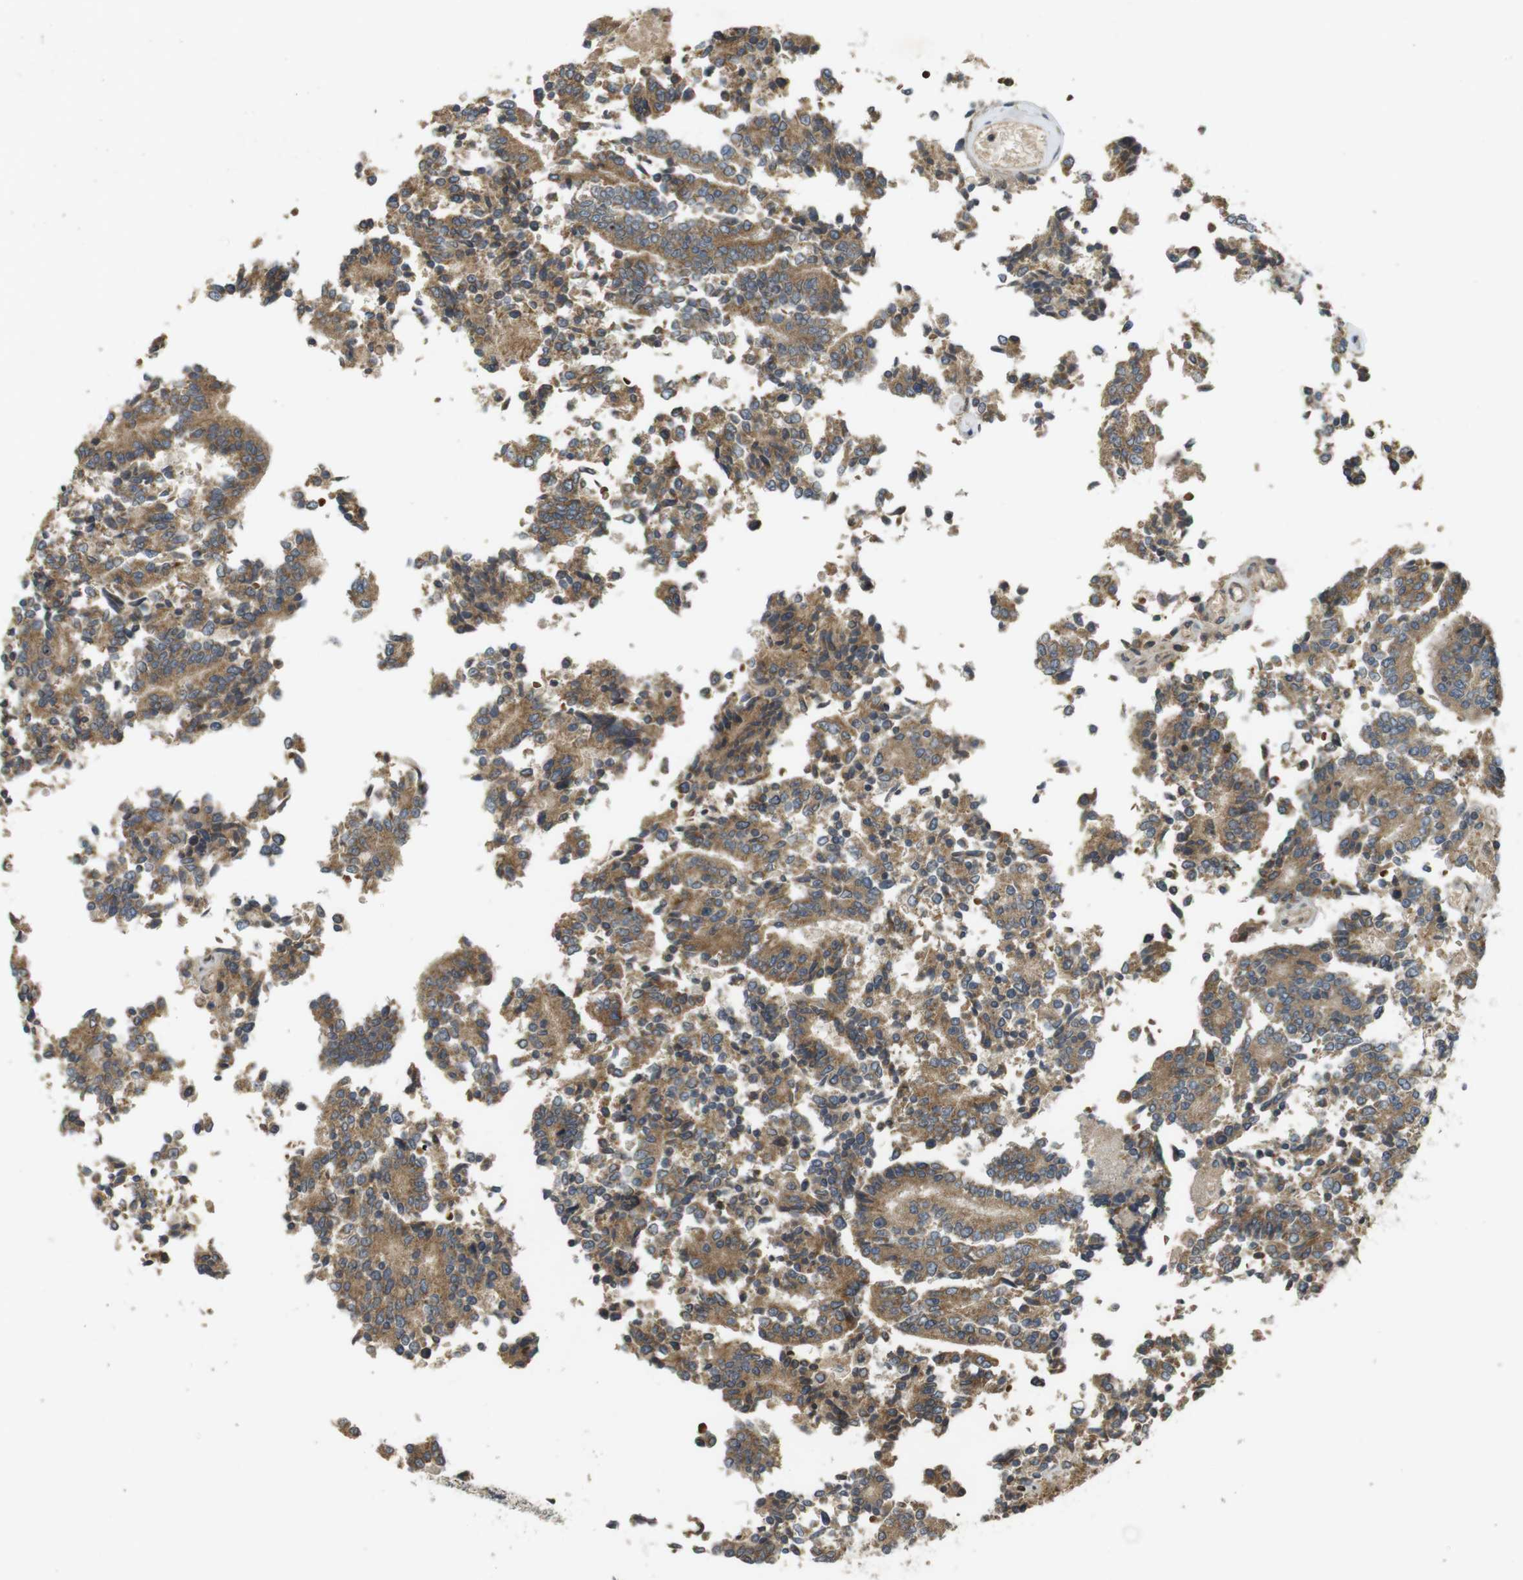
{"staining": {"intensity": "moderate", "quantity": ">75%", "location": "cytoplasmic/membranous"}, "tissue": "prostate cancer", "cell_type": "Tumor cells", "image_type": "cancer", "snomed": [{"axis": "morphology", "description": "Normal tissue, NOS"}, {"axis": "morphology", "description": "Adenocarcinoma, High grade"}, {"axis": "topography", "description": "Prostate"}, {"axis": "topography", "description": "Seminal veicle"}], "caption": "Immunohistochemical staining of adenocarcinoma (high-grade) (prostate) reveals medium levels of moderate cytoplasmic/membranous protein expression in approximately >75% of tumor cells.", "gene": "CLTC", "patient": {"sex": "male", "age": 55}}